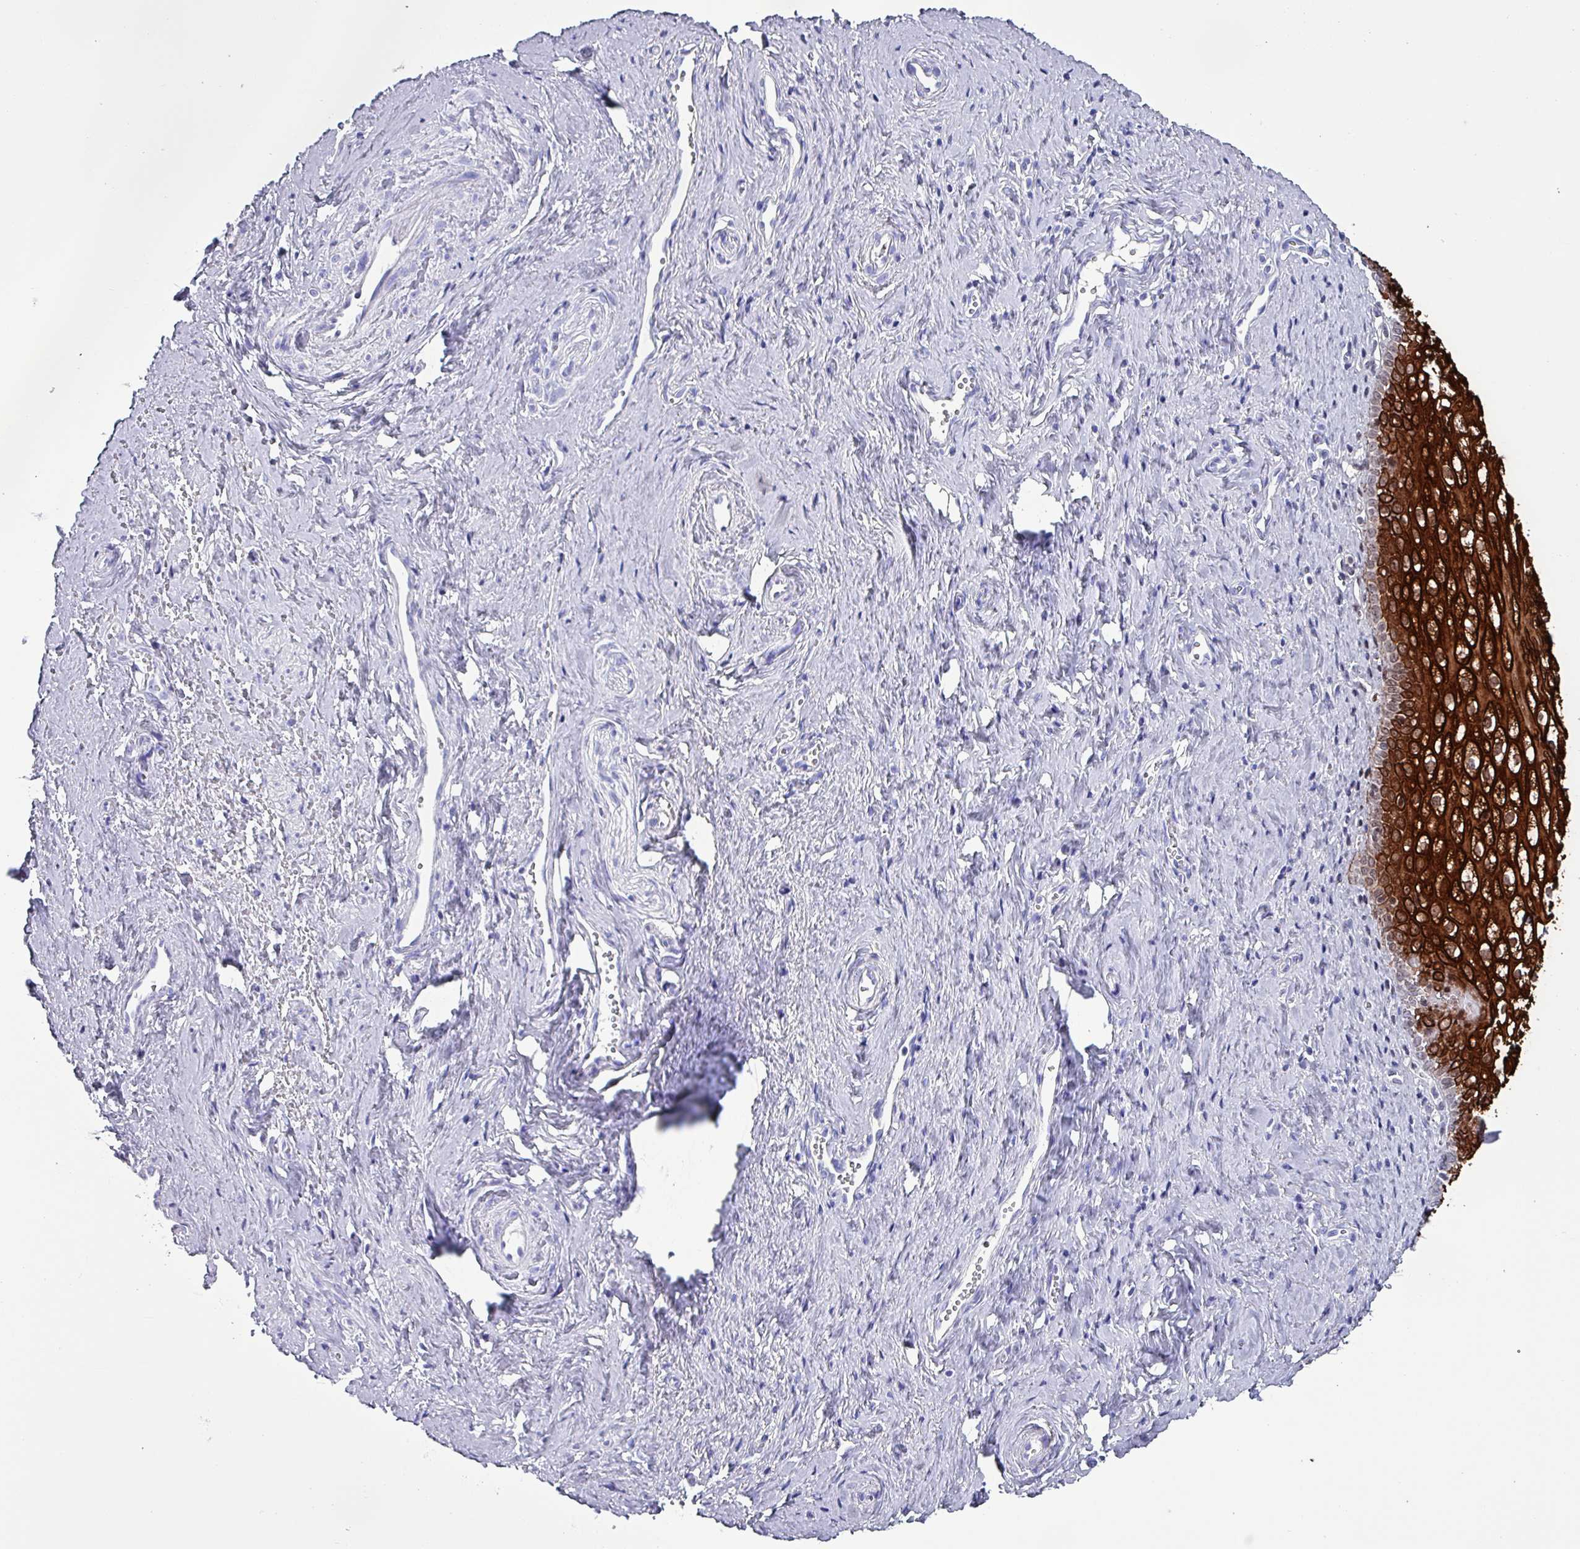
{"staining": {"intensity": "strong", "quantity": ">75%", "location": "cytoplasmic/membranous"}, "tissue": "vagina", "cell_type": "Squamous epithelial cells", "image_type": "normal", "snomed": [{"axis": "morphology", "description": "Normal tissue, NOS"}, {"axis": "topography", "description": "Vagina"}], "caption": "This is an image of immunohistochemistry staining of benign vagina, which shows strong expression in the cytoplasmic/membranous of squamous epithelial cells.", "gene": "KRT6A", "patient": {"sex": "female", "age": 59}}